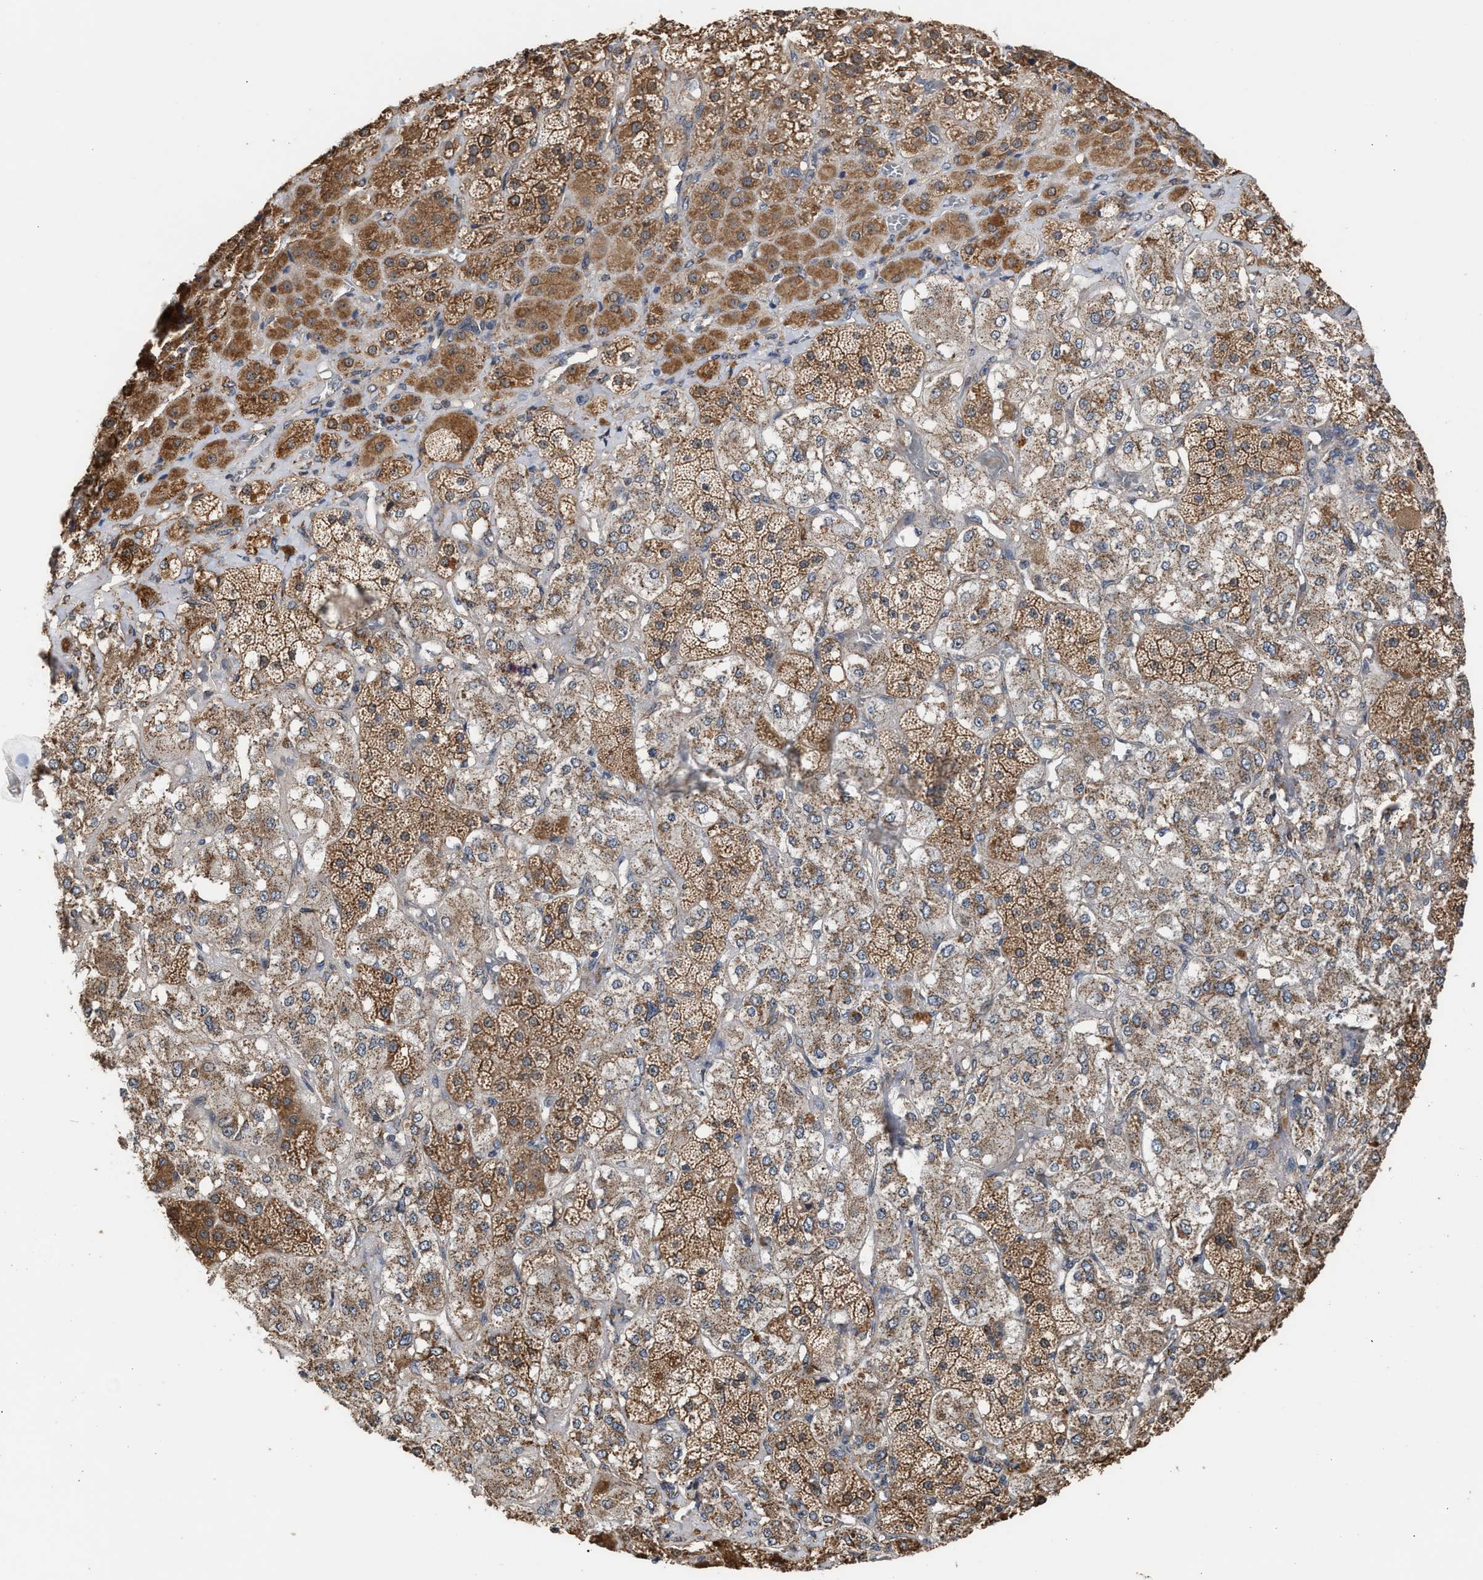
{"staining": {"intensity": "moderate", "quantity": ">75%", "location": "cytoplasmic/membranous,nuclear"}, "tissue": "adrenal gland", "cell_type": "Glandular cells", "image_type": "normal", "snomed": [{"axis": "morphology", "description": "Normal tissue, NOS"}, {"axis": "topography", "description": "Adrenal gland"}], "caption": "Glandular cells exhibit medium levels of moderate cytoplasmic/membranous,nuclear staining in approximately >75% of cells in benign adrenal gland. (DAB (3,3'-diaminobenzidine) IHC, brown staining for protein, blue staining for nuclei).", "gene": "EXOSC2", "patient": {"sex": "male", "age": 57}}